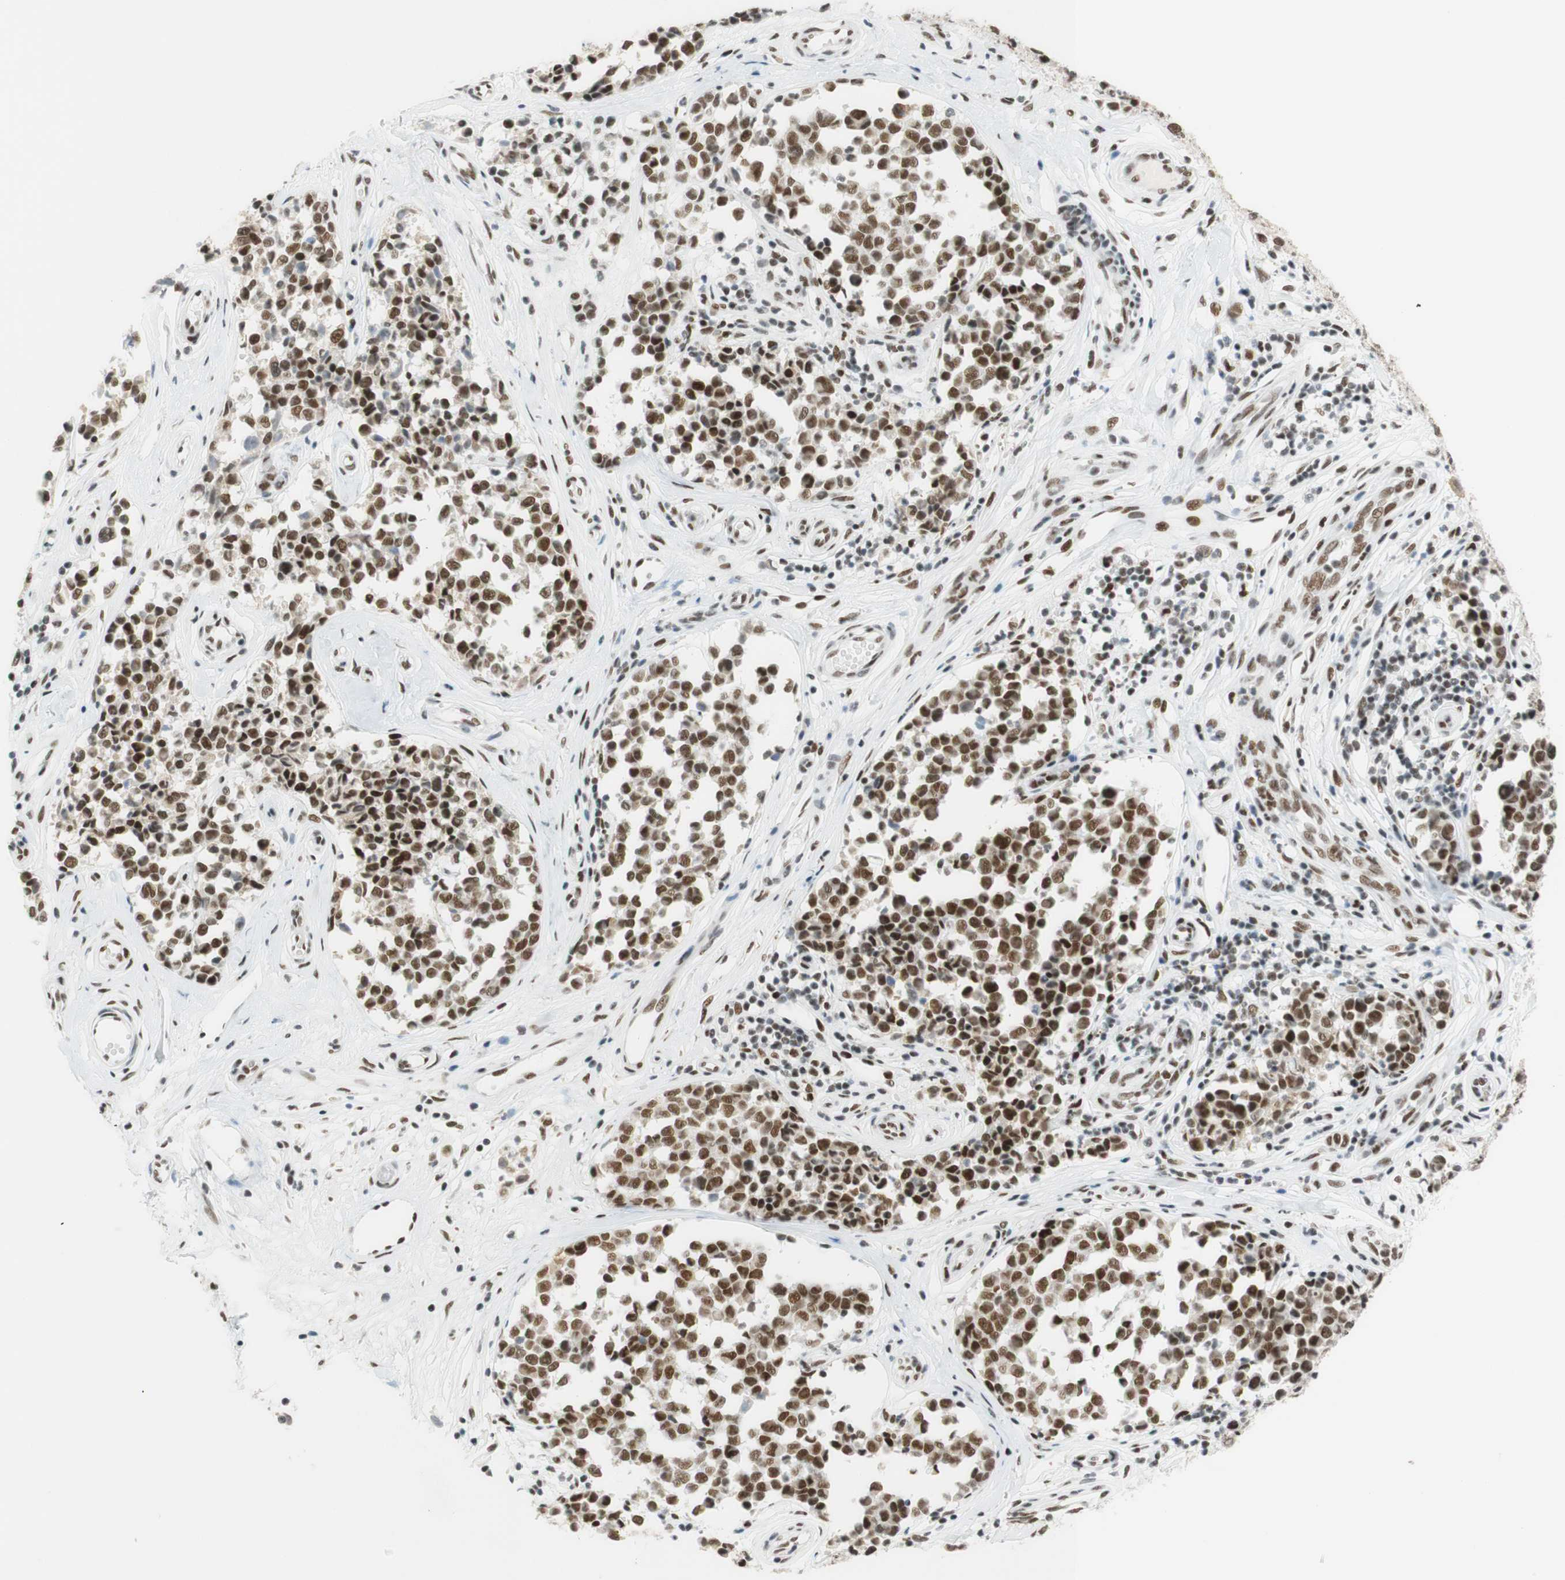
{"staining": {"intensity": "moderate", "quantity": "25%-75%", "location": "nuclear"}, "tissue": "melanoma", "cell_type": "Tumor cells", "image_type": "cancer", "snomed": [{"axis": "morphology", "description": "Malignant melanoma, NOS"}, {"axis": "topography", "description": "Skin"}], "caption": "Immunohistochemical staining of melanoma shows medium levels of moderate nuclear staining in about 25%-75% of tumor cells. (DAB (3,3'-diaminobenzidine) IHC, brown staining for protein, blue staining for nuclei).", "gene": "RNF20", "patient": {"sex": "female", "age": 64}}